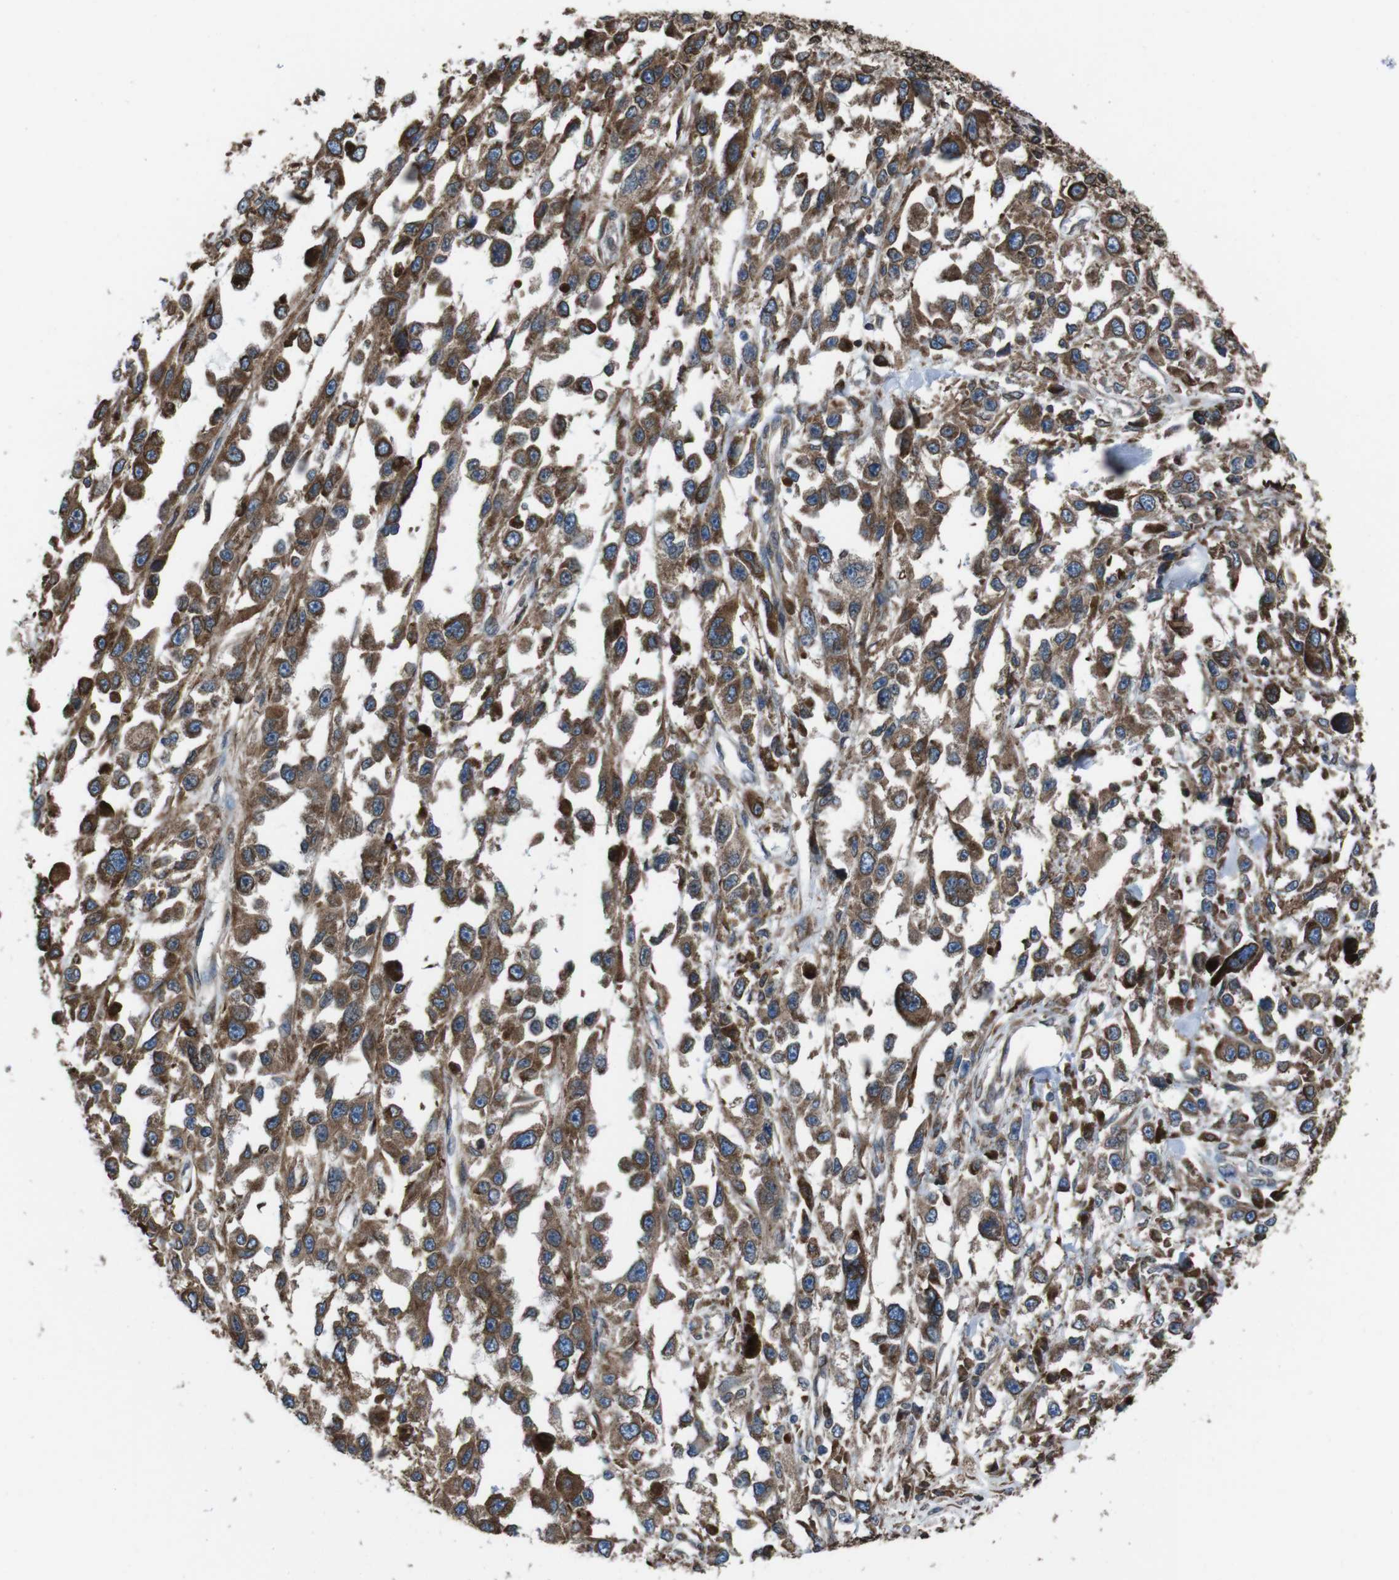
{"staining": {"intensity": "moderate", "quantity": ">75%", "location": "cytoplasmic/membranous"}, "tissue": "melanoma", "cell_type": "Tumor cells", "image_type": "cancer", "snomed": [{"axis": "morphology", "description": "Malignant melanoma, Metastatic site"}, {"axis": "topography", "description": "Lymph node"}], "caption": "Melanoma stained with a brown dye displays moderate cytoplasmic/membranous positive expression in about >75% of tumor cells.", "gene": "APMAP", "patient": {"sex": "male", "age": 59}}